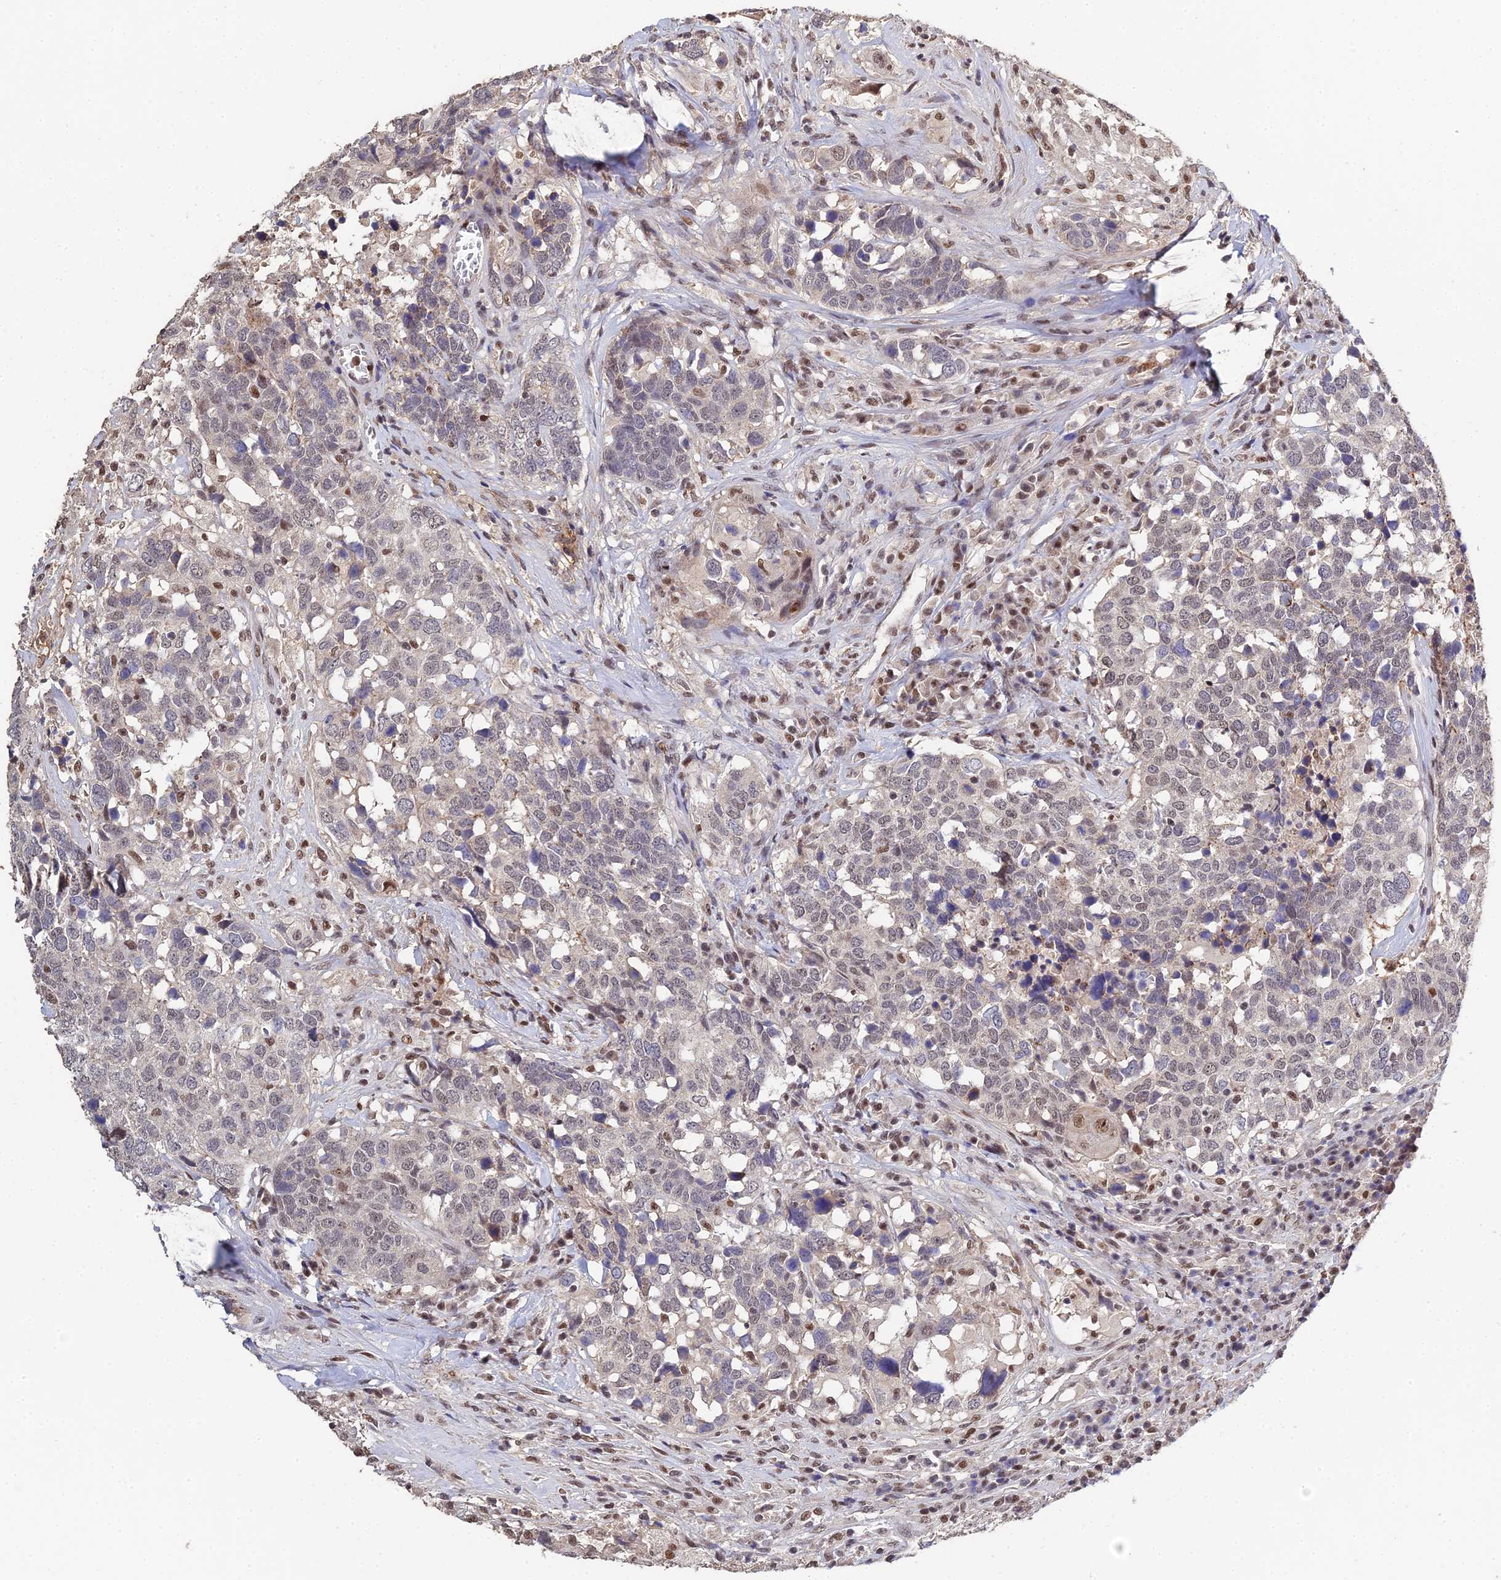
{"staining": {"intensity": "weak", "quantity": "<25%", "location": "nuclear"}, "tissue": "head and neck cancer", "cell_type": "Tumor cells", "image_type": "cancer", "snomed": [{"axis": "morphology", "description": "Squamous cell carcinoma, NOS"}, {"axis": "topography", "description": "Head-Neck"}], "caption": "IHC image of neoplastic tissue: human head and neck squamous cell carcinoma stained with DAB shows no significant protein positivity in tumor cells.", "gene": "ERCC5", "patient": {"sex": "male", "age": 66}}